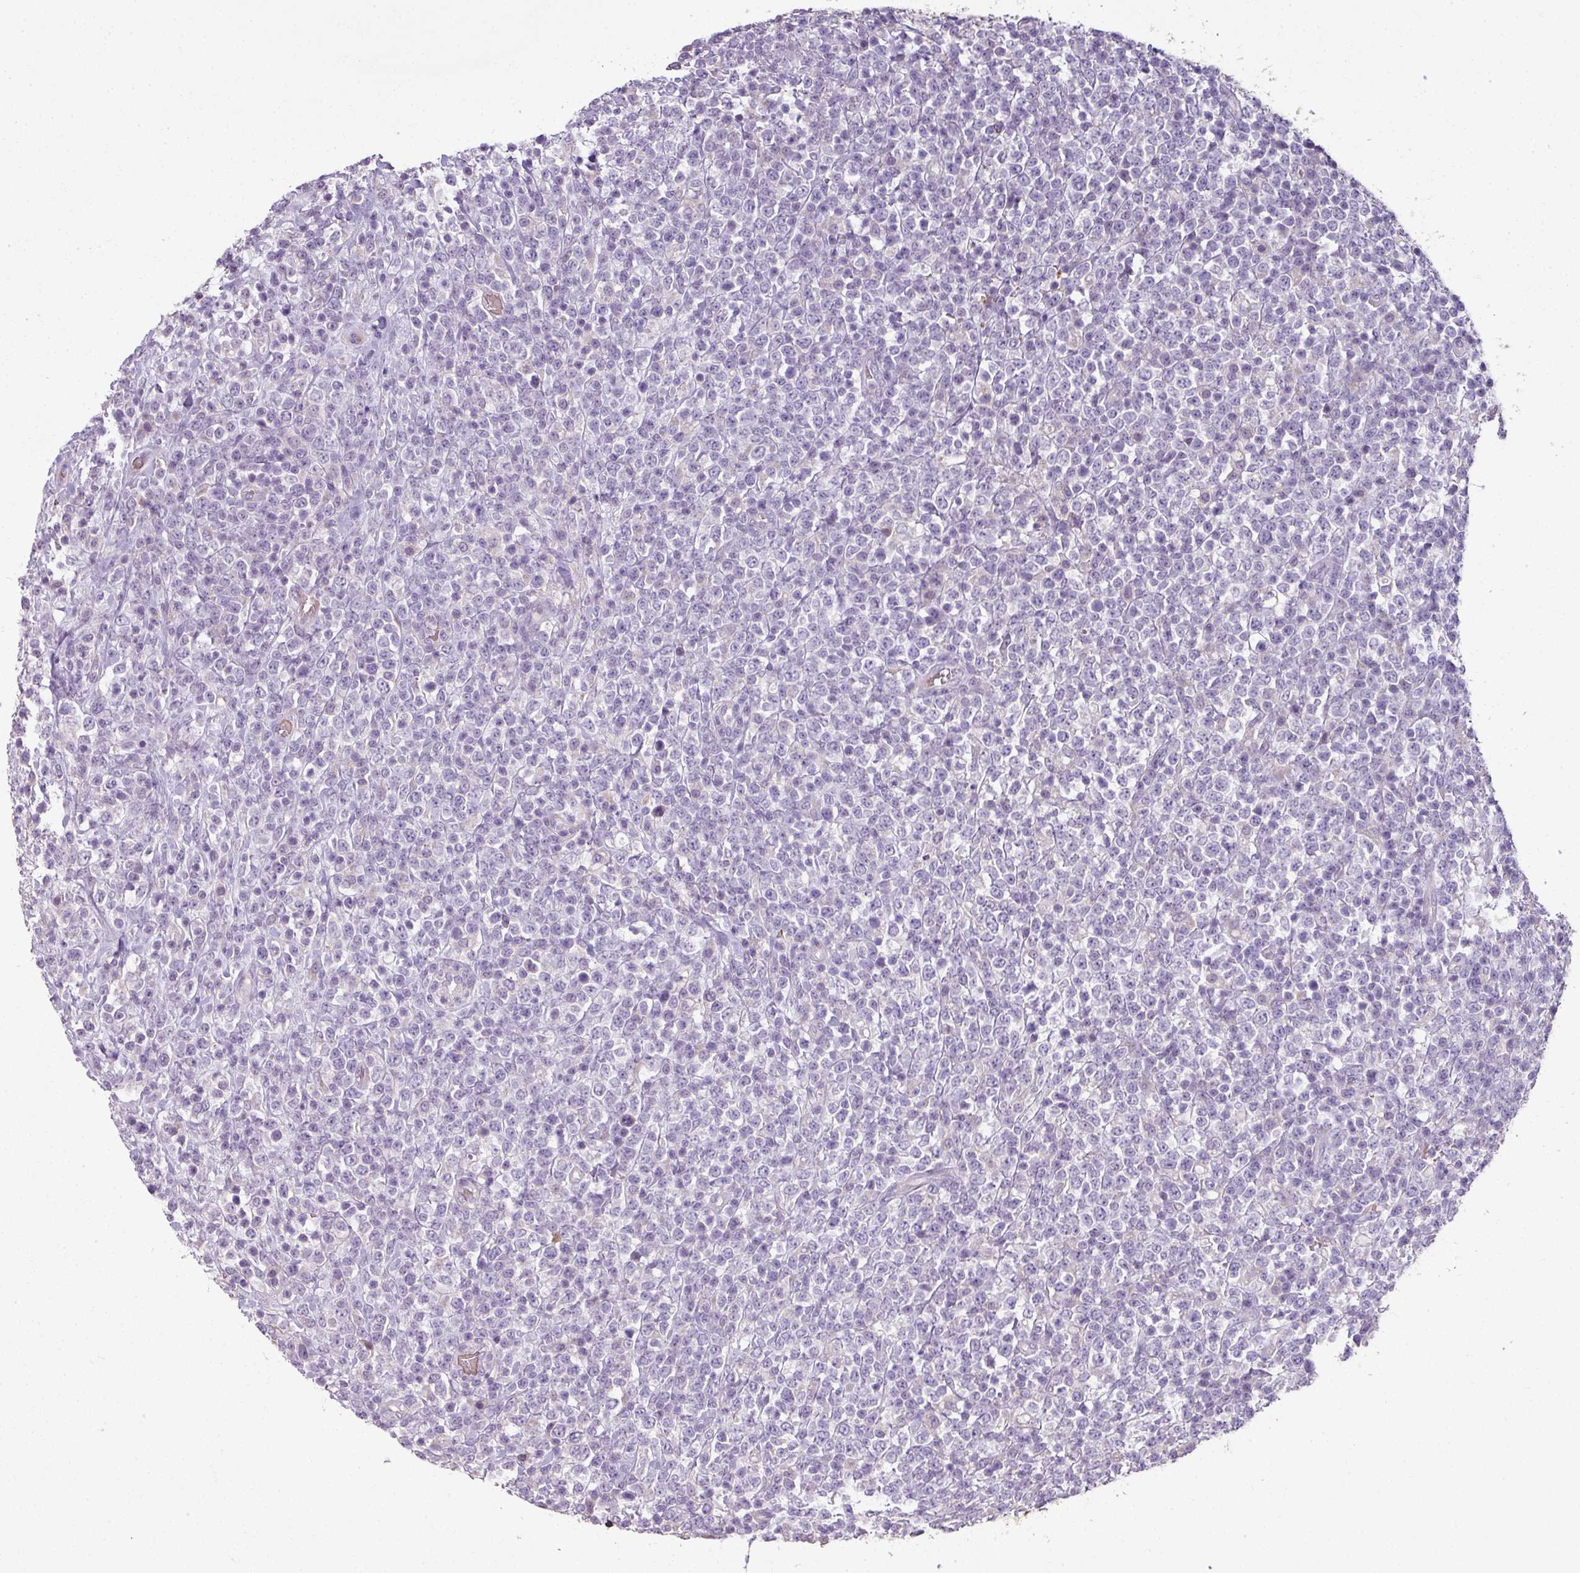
{"staining": {"intensity": "negative", "quantity": "none", "location": "none"}, "tissue": "lymphoma", "cell_type": "Tumor cells", "image_type": "cancer", "snomed": [{"axis": "morphology", "description": "Malignant lymphoma, non-Hodgkin's type, High grade"}, {"axis": "topography", "description": "Colon"}], "caption": "Photomicrograph shows no protein positivity in tumor cells of malignant lymphoma, non-Hodgkin's type (high-grade) tissue.", "gene": "NHSL2", "patient": {"sex": "female", "age": 53}}